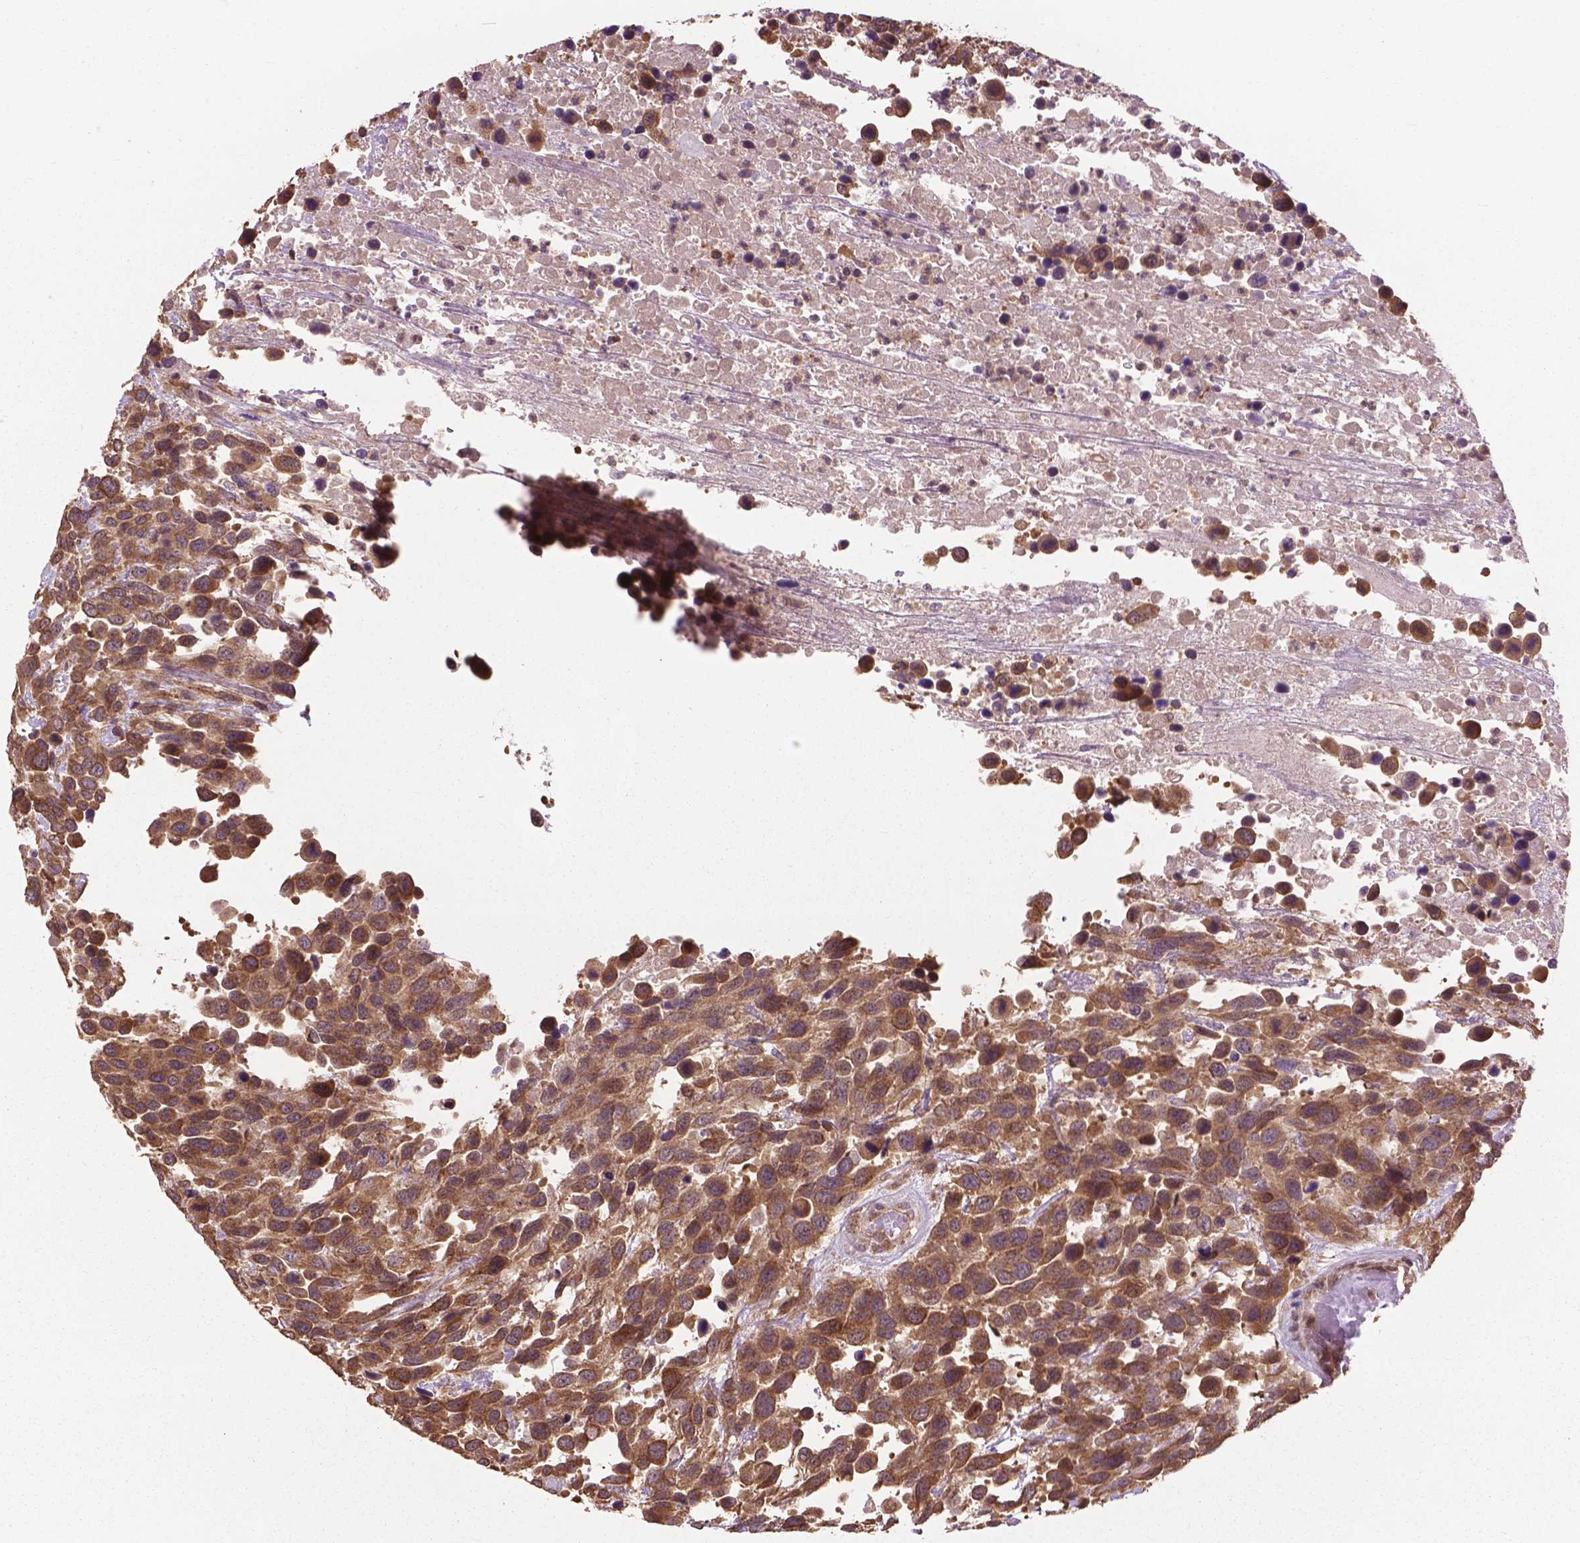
{"staining": {"intensity": "moderate", "quantity": ">75%", "location": "cytoplasmic/membranous"}, "tissue": "urothelial cancer", "cell_type": "Tumor cells", "image_type": "cancer", "snomed": [{"axis": "morphology", "description": "Urothelial carcinoma, High grade"}, {"axis": "topography", "description": "Urinary bladder"}], "caption": "Protein staining of high-grade urothelial carcinoma tissue displays moderate cytoplasmic/membranous positivity in about >75% of tumor cells.", "gene": "PPP1CB", "patient": {"sex": "female", "age": 70}}